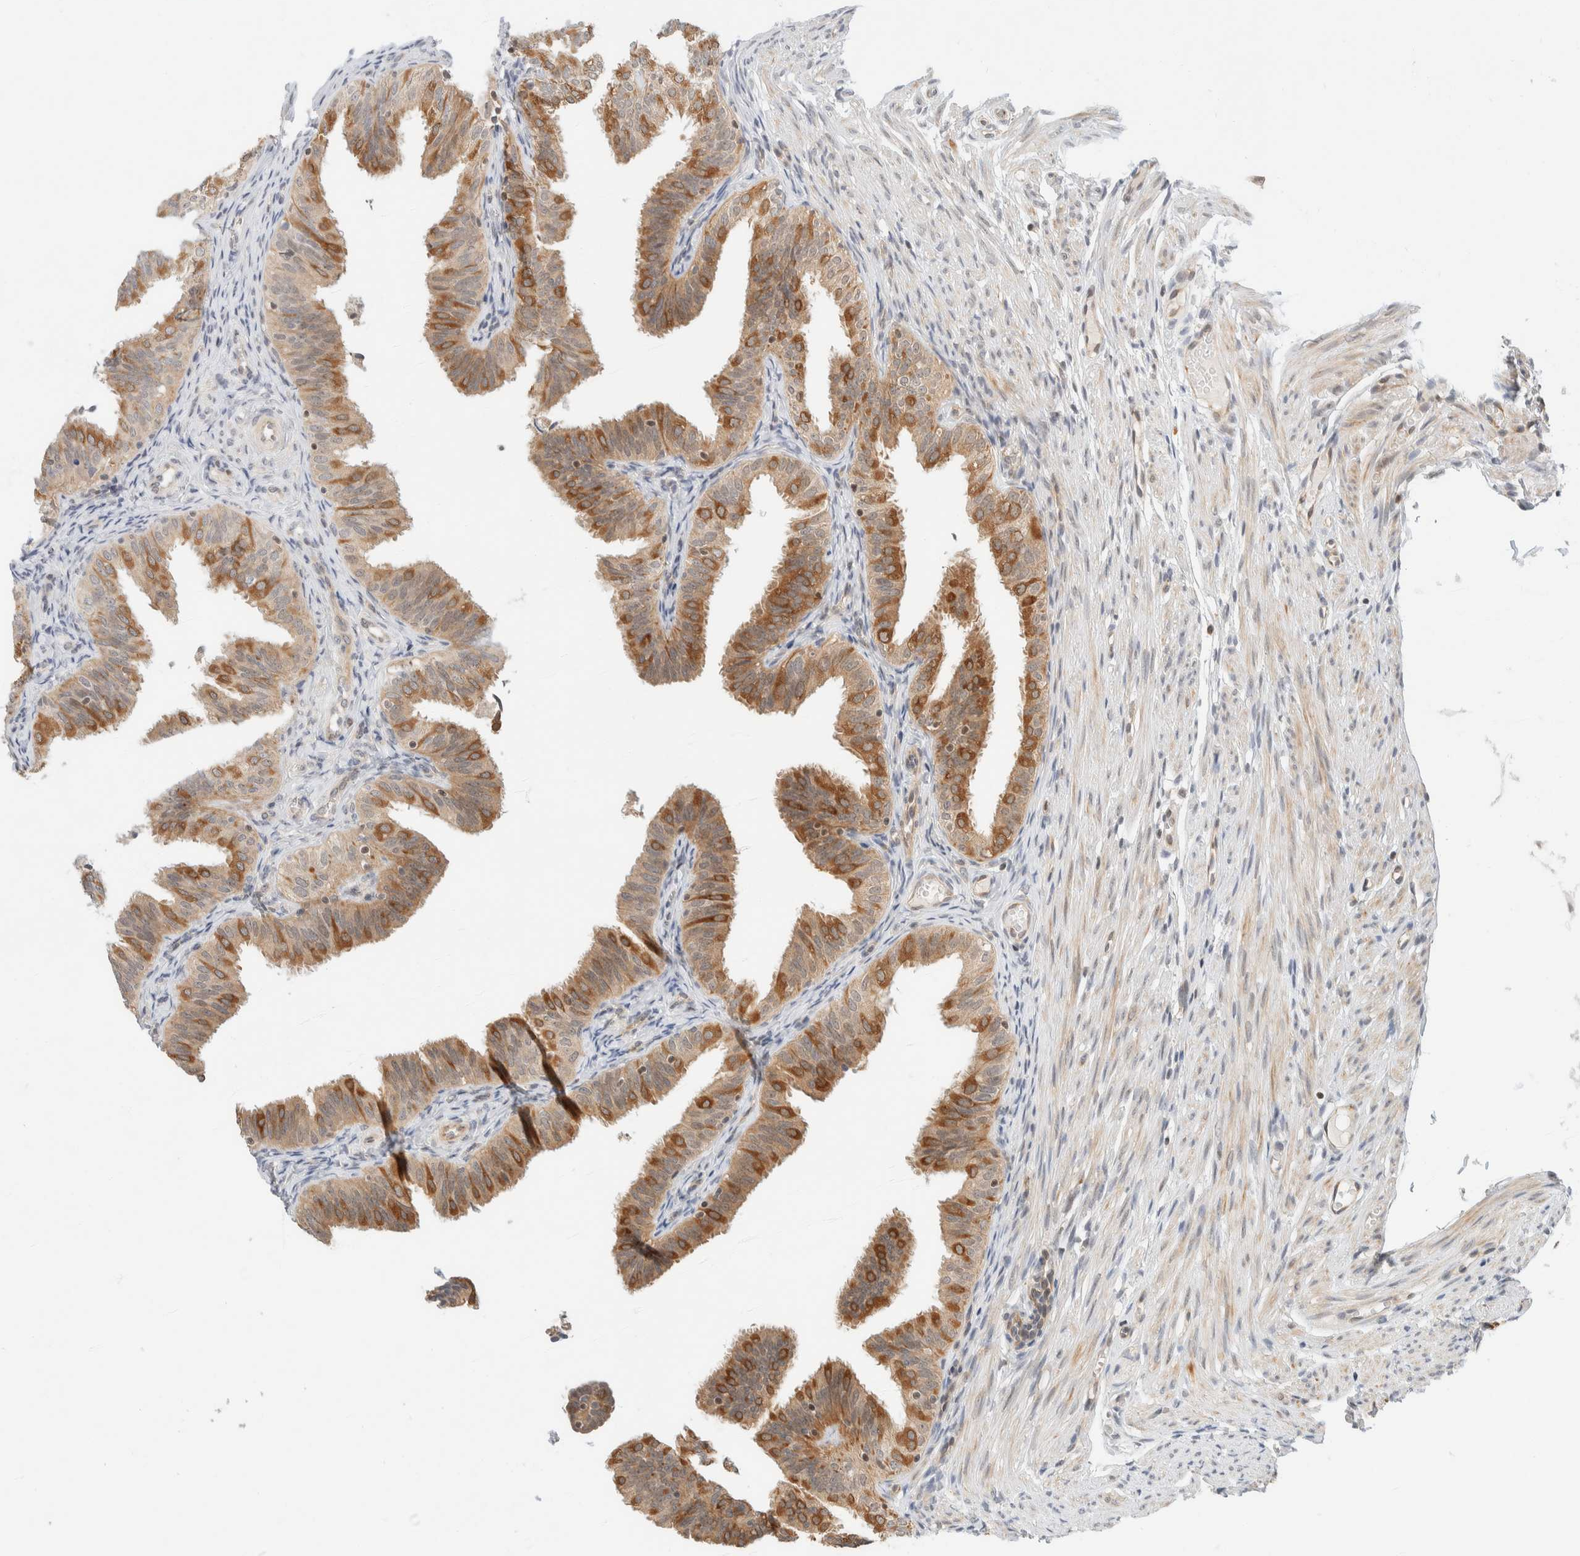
{"staining": {"intensity": "moderate", "quantity": ">75%", "location": "cytoplasmic/membranous"}, "tissue": "fallopian tube", "cell_type": "Glandular cells", "image_type": "normal", "snomed": [{"axis": "morphology", "description": "Normal tissue, NOS"}, {"axis": "topography", "description": "Fallopian tube"}], "caption": "Fallopian tube stained with immunohistochemistry (IHC) demonstrates moderate cytoplasmic/membranous expression in about >75% of glandular cells. (Stains: DAB (3,3'-diaminobenzidine) in brown, nuclei in blue, Microscopy: brightfield microscopy at high magnification).", "gene": "C8orf76", "patient": {"sex": "female", "age": 35}}